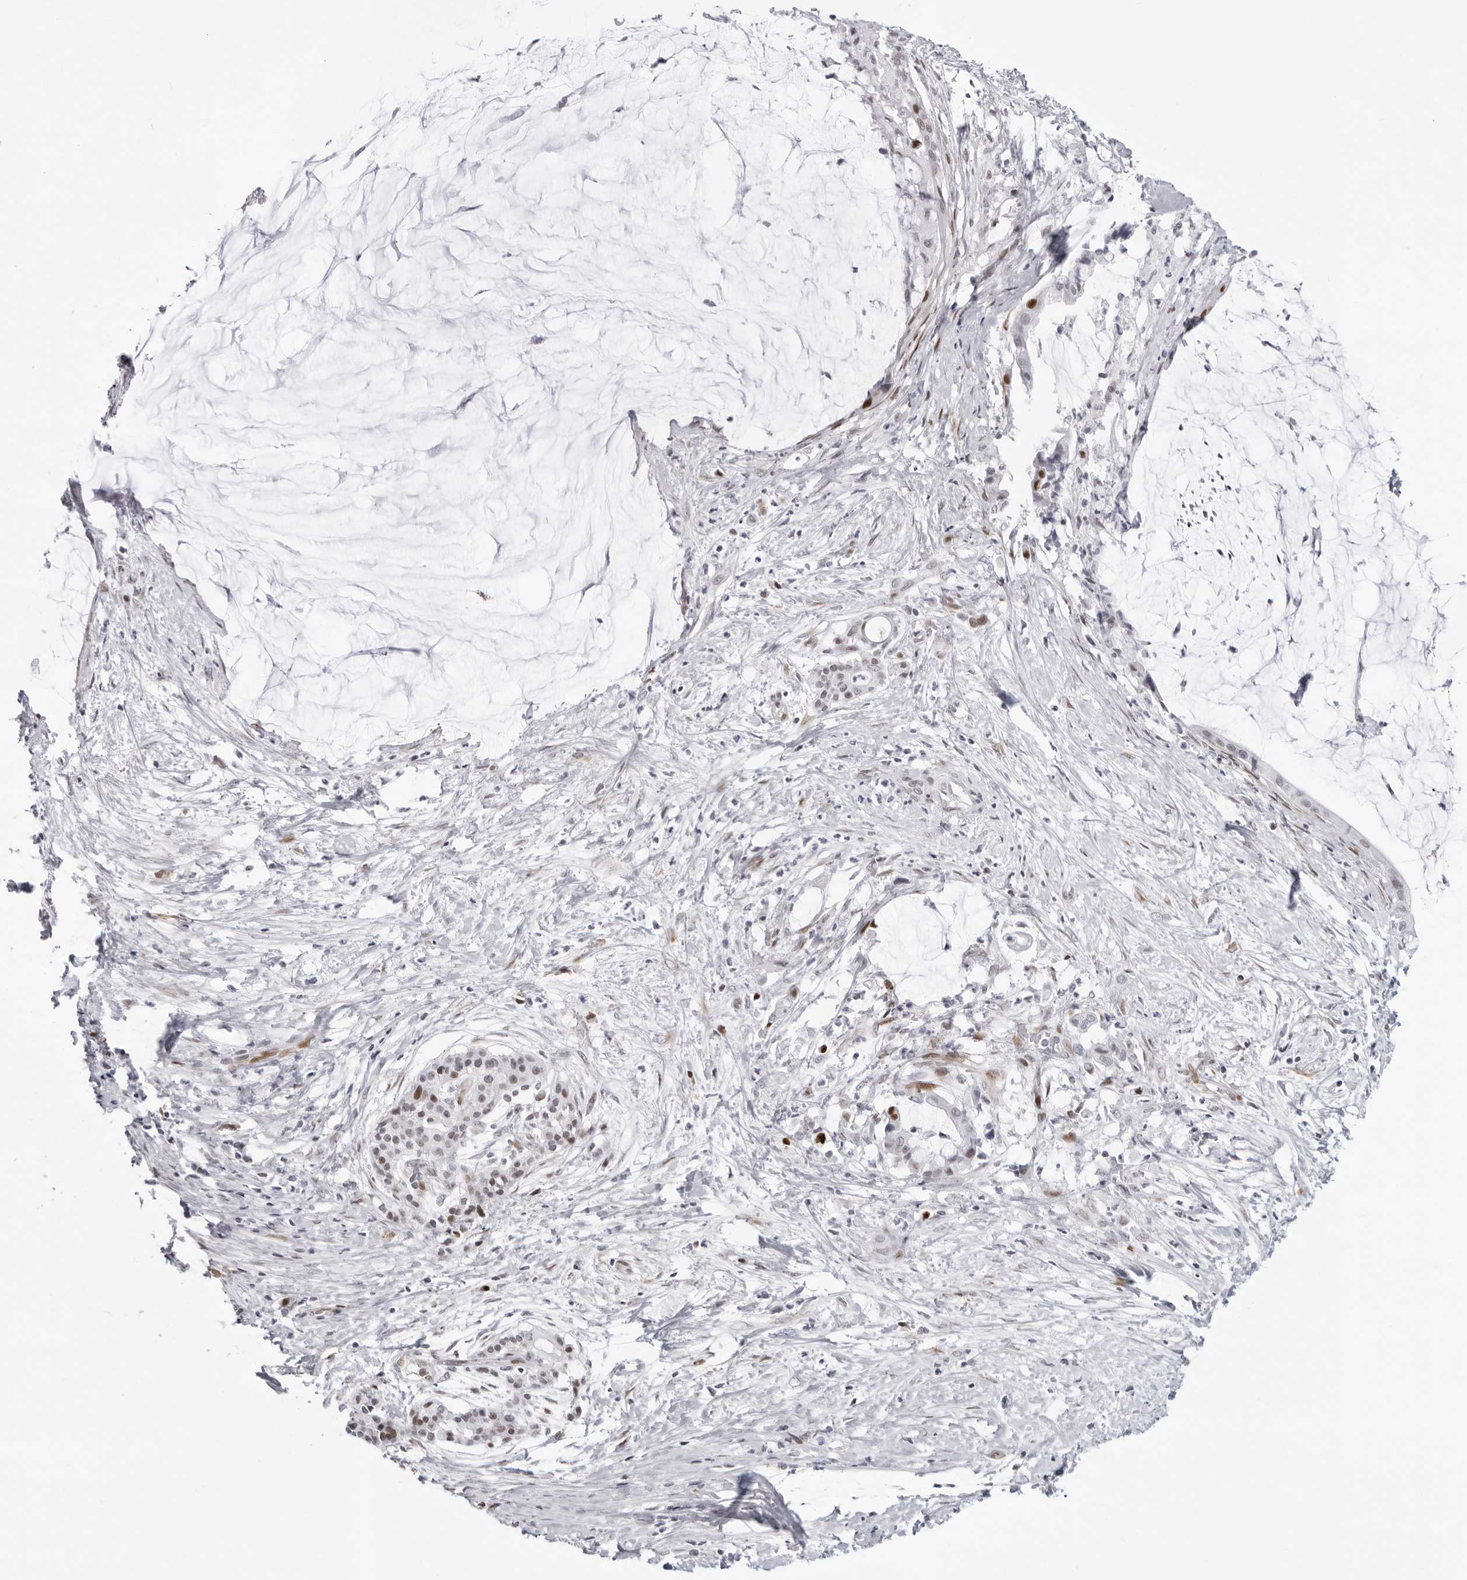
{"staining": {"intensity": "moderate", "quantity": "<25%", "location": "nuclear"}, "tissue": "pancreatic cancer", "cell_type": "Tumor cells", "image_type": "cancer", "snomed": [{"axis": "morphology", "description": "Adenocarcinoma, NOS"}, {"axis": "topography", "description": "Pancreas"}], "caption": "An image of pancreatic adenocarcinoma stained for a protein demonstrates moderate nuclear brown staining in tumor cells.", "gene": "NTPCR", "patient": {"sex": "male", "age": 41}}